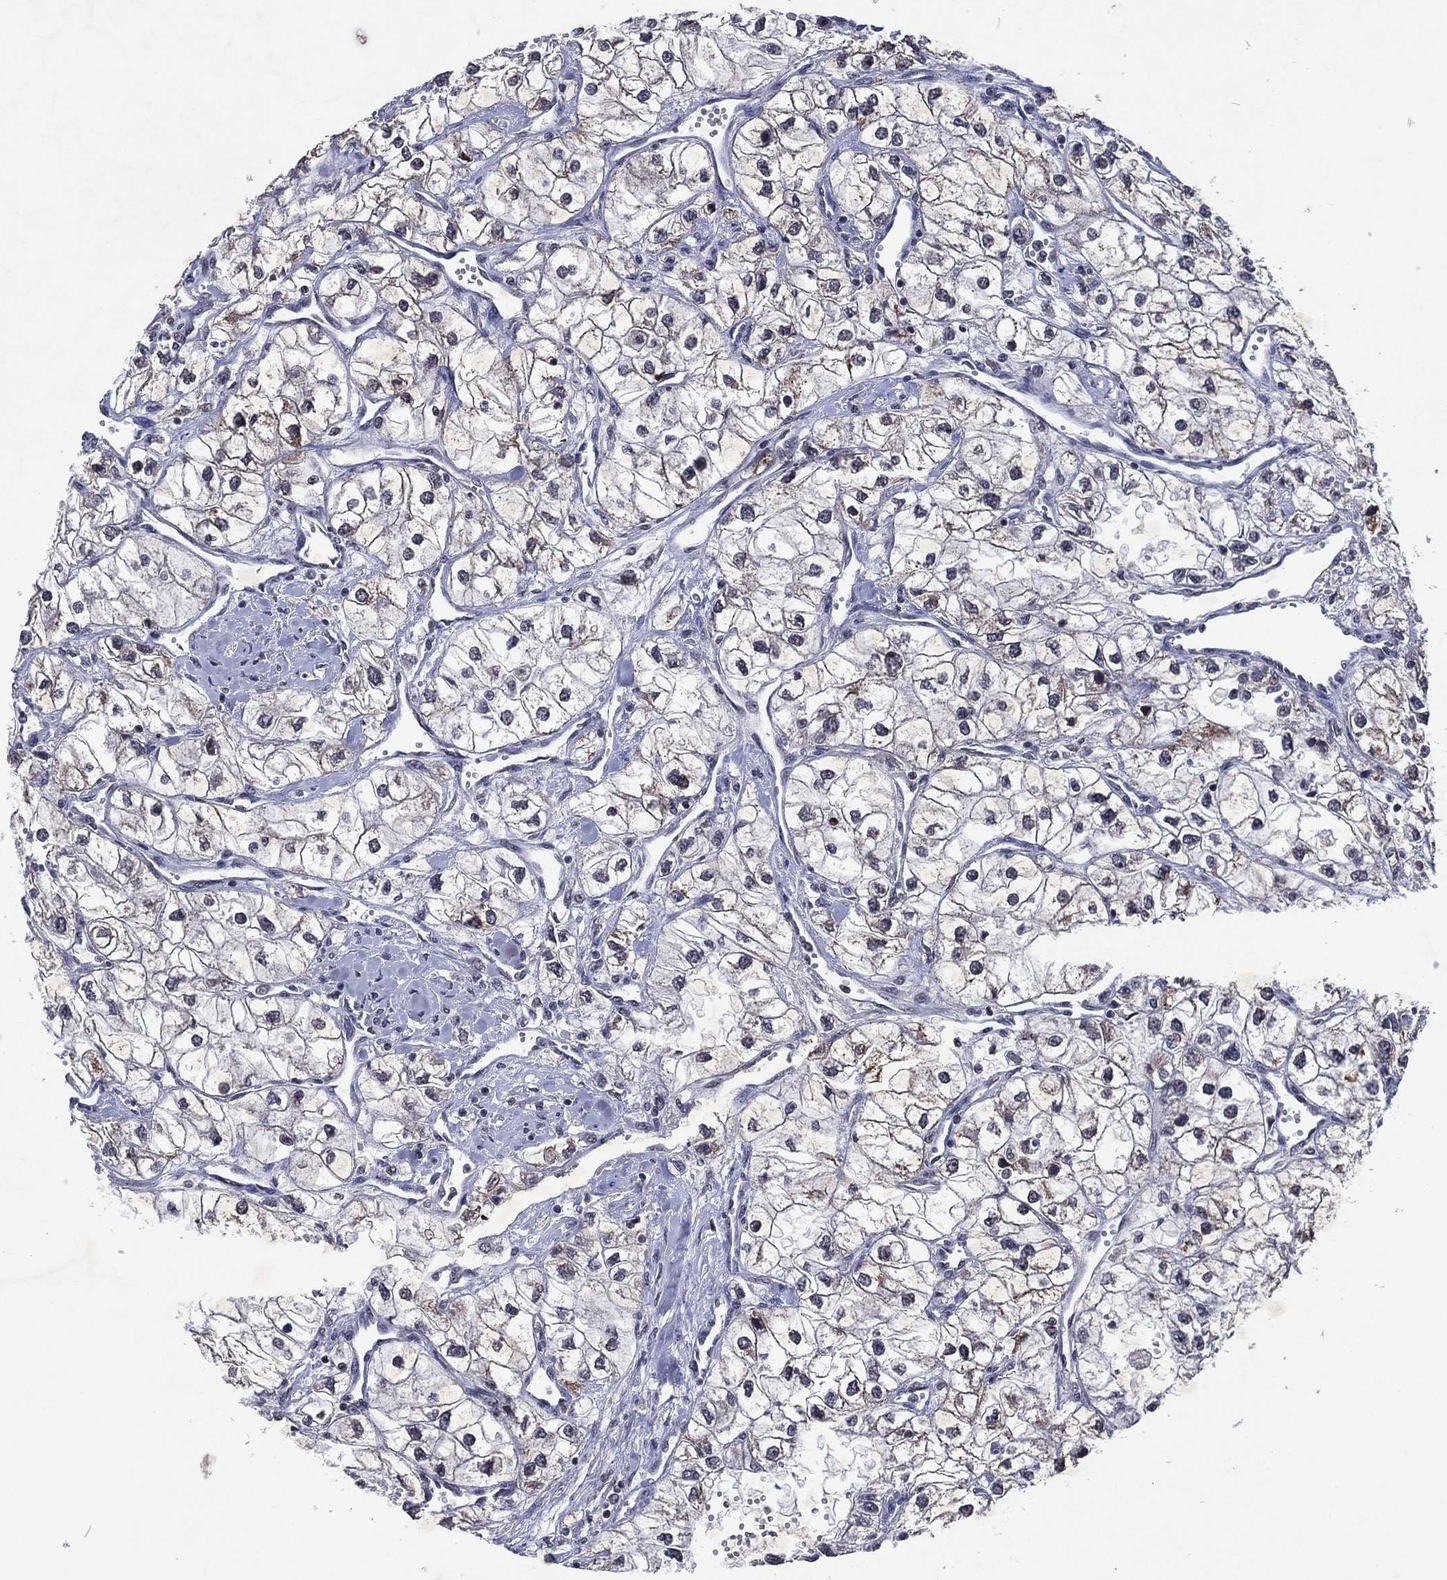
{"staining": {"intensity": "negative", "quantity": "none", "location": "none"}, "tissue": "renal cancer", "cell_type": "Tumor cells", "image_type": "cancer", "snomed": [{"axis": "morphology", "description": "Adenocarcinoma, NOS"}, {"axis": "topography", "description": "Kidney"}], "caption": "High power microscopy photomicrograph of an immunohistochemistry image of renal cancer (adenocarcinoma), revealing no significant expression in tumor cells.", "gene": "ZBTB42", "patient": {"sex": "male", "age": 59}}